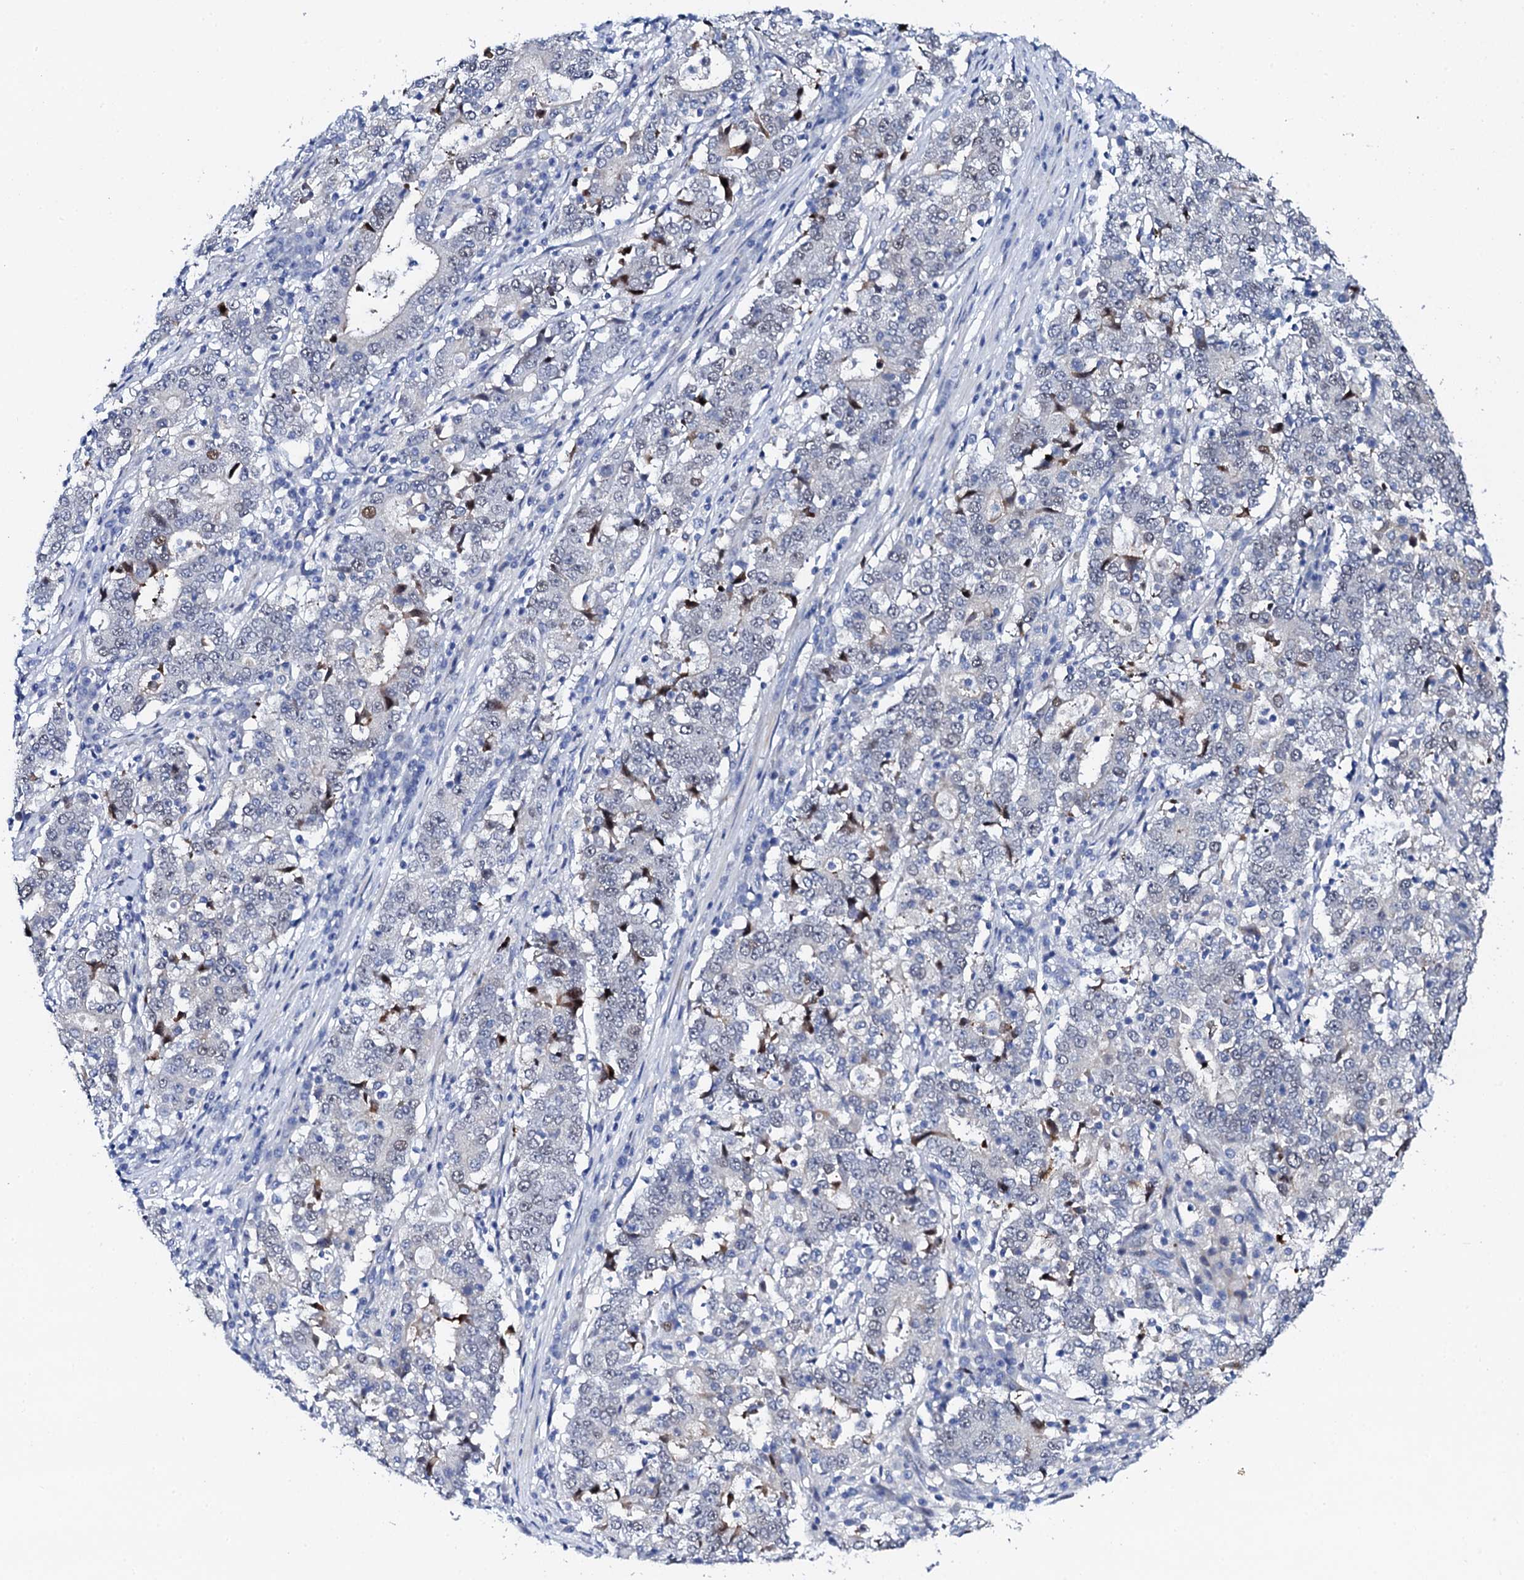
{"staining": {"intensity": "weak", "quantity": "<25%", "location": "nuclear"}, "tissue": "stomach cancer", "cell_type": "Tumor cells", "image_type": "cancer", "snomed": [{"axis": "morphology", "description": "Adenocarcinoma, NOS"}, {"axis": "topography", "description": "Stomach"}], "caption": "Immunohistochemistry (IHC) histopathology image of adenocarcinoma (stomach) stained for a protein (brown), which reveals no expression in tumor cells. (DAB immunohistochemistry, high magnification).", "gene": "NUDT13", "patient": {"sex": "male", "age": 59}}